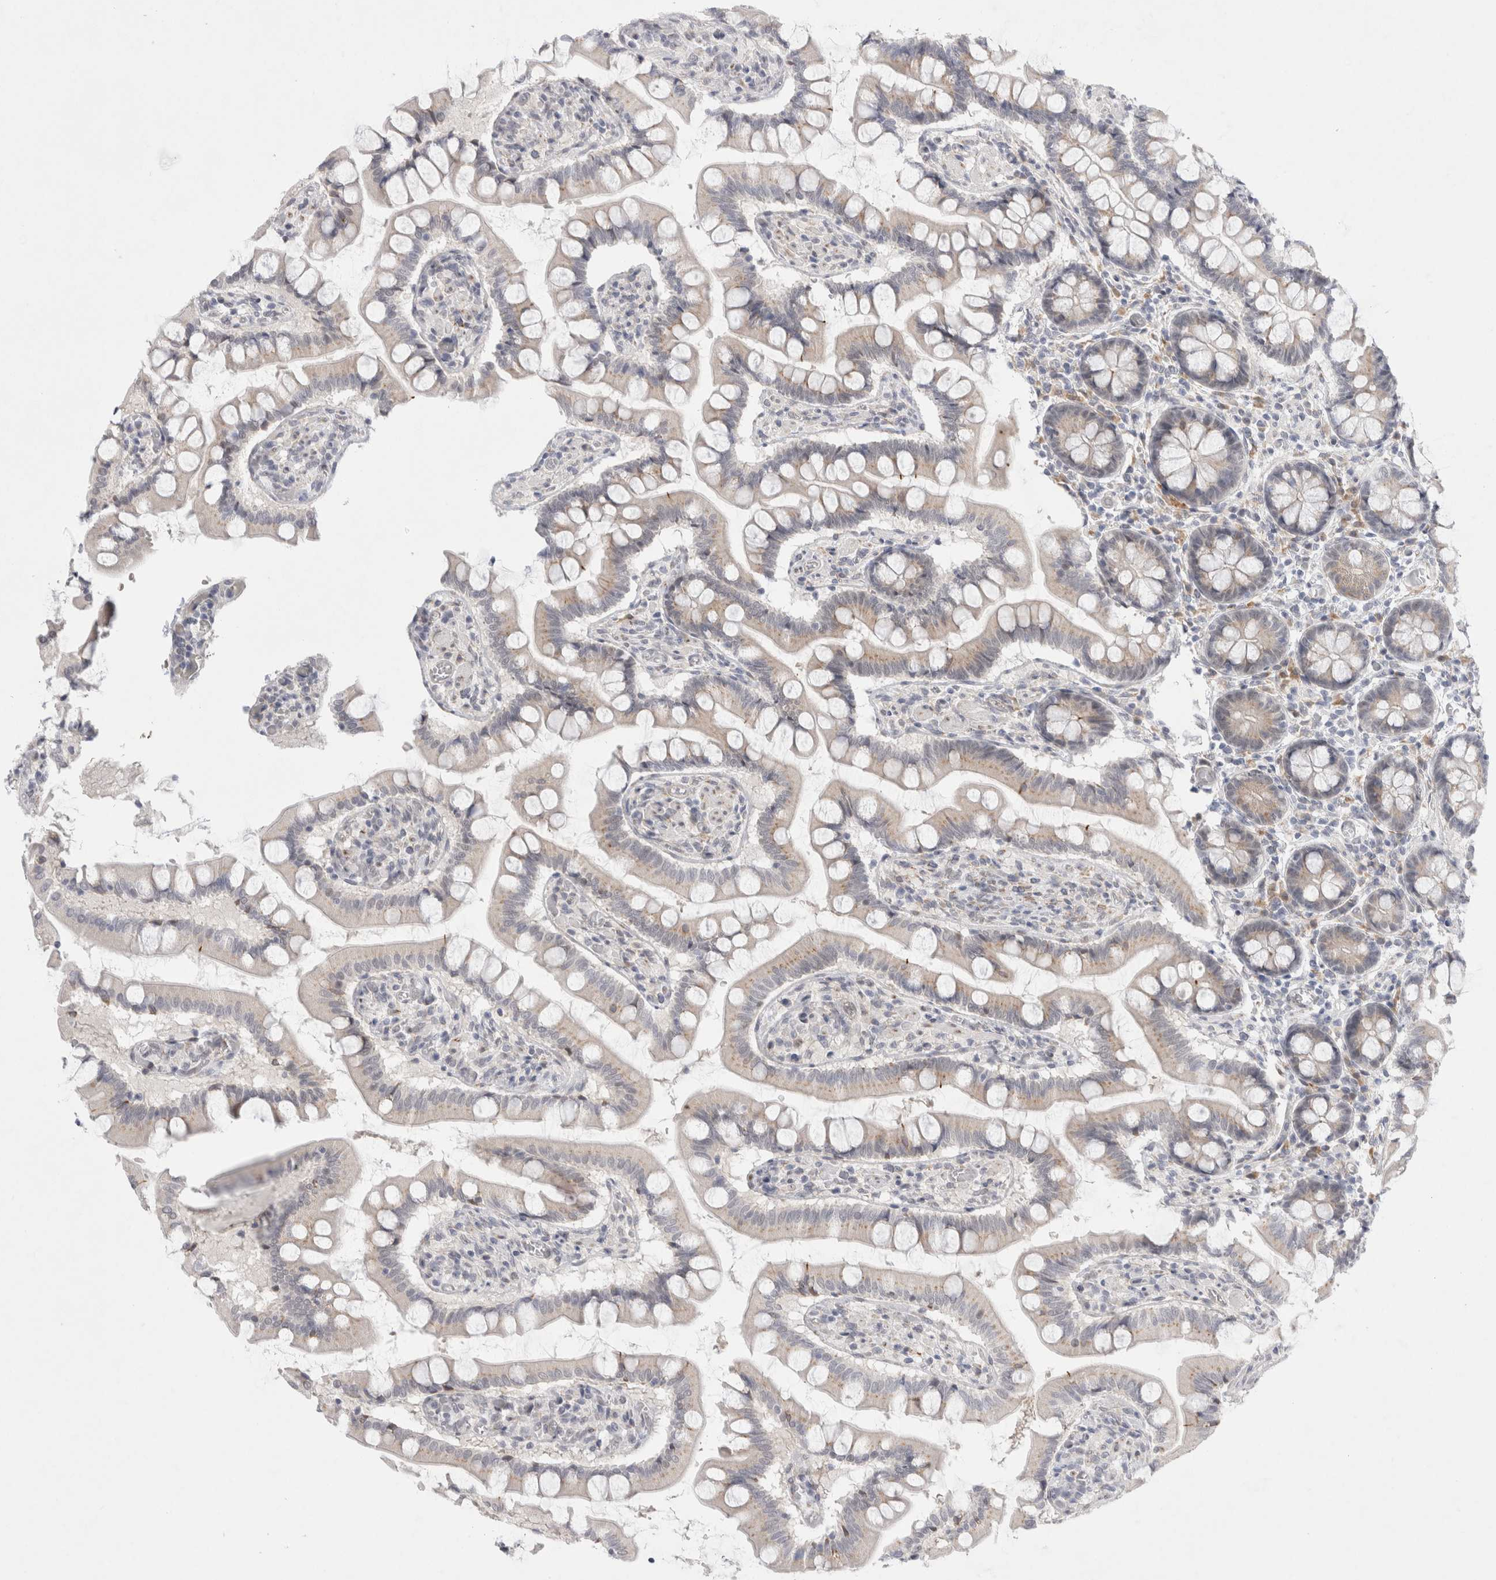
{"staining": {"intensity": "moderate", "quantity": "<25%", "location": "cytoplasmic/membranous"}, "tissue": "small intestine", "cell_type": "Glandular cells", "image_type": "normal", "snomed": [{"axis": "morphology", "description": "Normal tissue, NOS"}, {"axis": "topography", "description": "Small intestine"}], "caption": "The histopathology image displays staining of benign small intestine, revealing moderate cytoplasmic/membranous protein expression (brown color) within glandular cells.", "gene": "TRMT1L", "patient": {"sex": "male", "age": 41}}